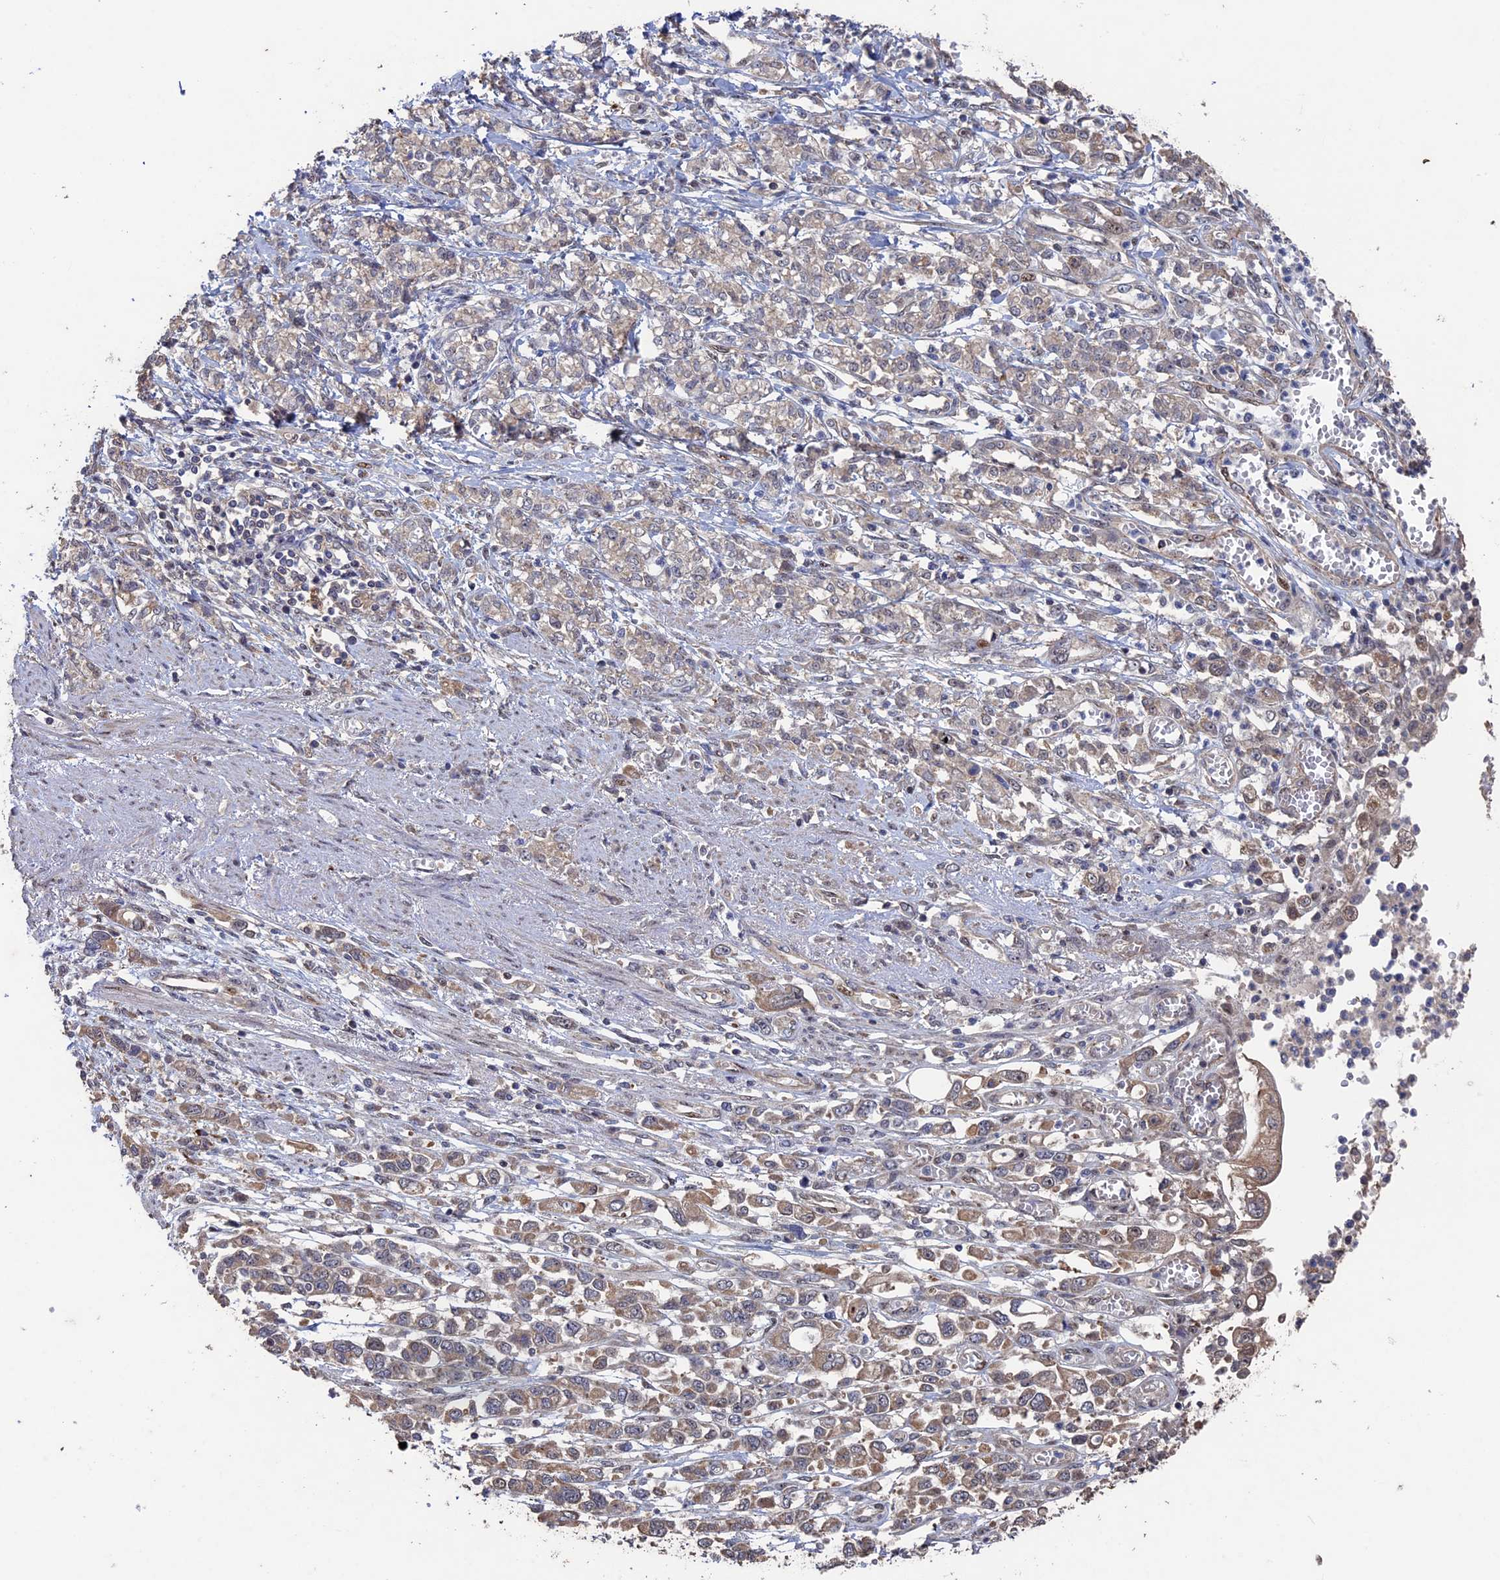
{"staining": {"intensity": "weak", "quantity": "25%-75%", "location": "cytoplasmic/membranous"}, "tissue": "stomach cancer", "cell_type": "Tumor cells", "image_type": "cancer", "snomed": [{"axis": "morphology", "description": "Adenocarcinoma, NOS"}, {"axis": "topography", "description": "Stomach"}], "caption": "Stomach adenocarcinoma stained with a protein marker reveals weak staining in tumor cells.", "gene": "KIAA1328", "patient": {"sex": "female", "age": 76}}